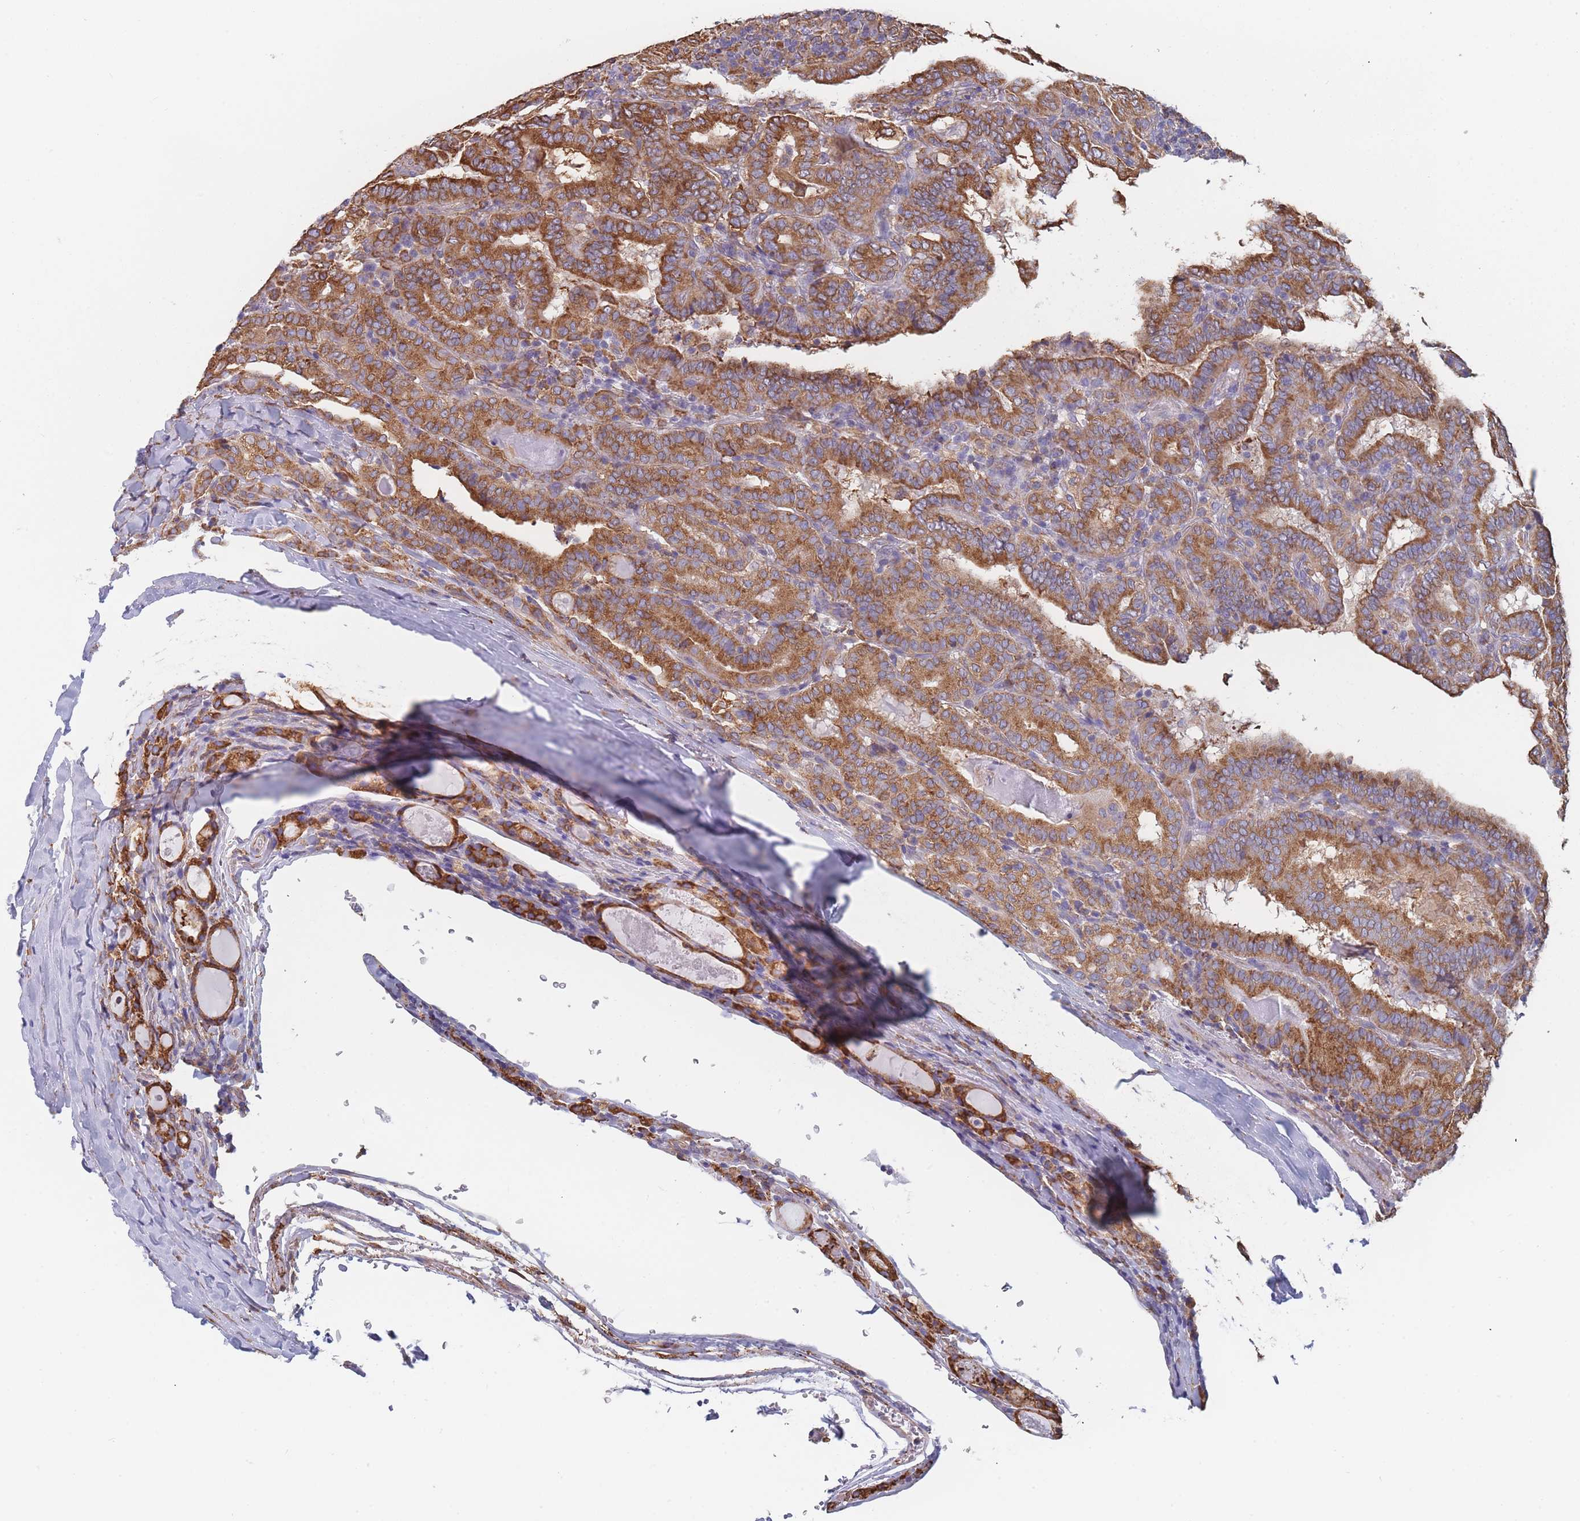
{"staining": {"intensity": "moderate", "quantity": ">75%", "location": "cytoplasmic/membranous"}, "tissue": "thyroid cancer", "cell_type": "Tumor cells", "image_type": "cancer", "snomed": [{"axis": "morphology", "description": "Papillary adenocarcinoma, NOS"}, {"axis": "topography", "description": "Thyroid gland"}], "caption": "A medium amount of moderate cytoplasmic/membranous expression is seen in approximately >75% of tumor cells in thyroid papillary adenocarcinoma tissue. Immunohistochemistry stains the protein of interest in brown and the nuclei are stained blue.", "gene": "OR7C2", "patient": {"sex": "female", "age": 72}}